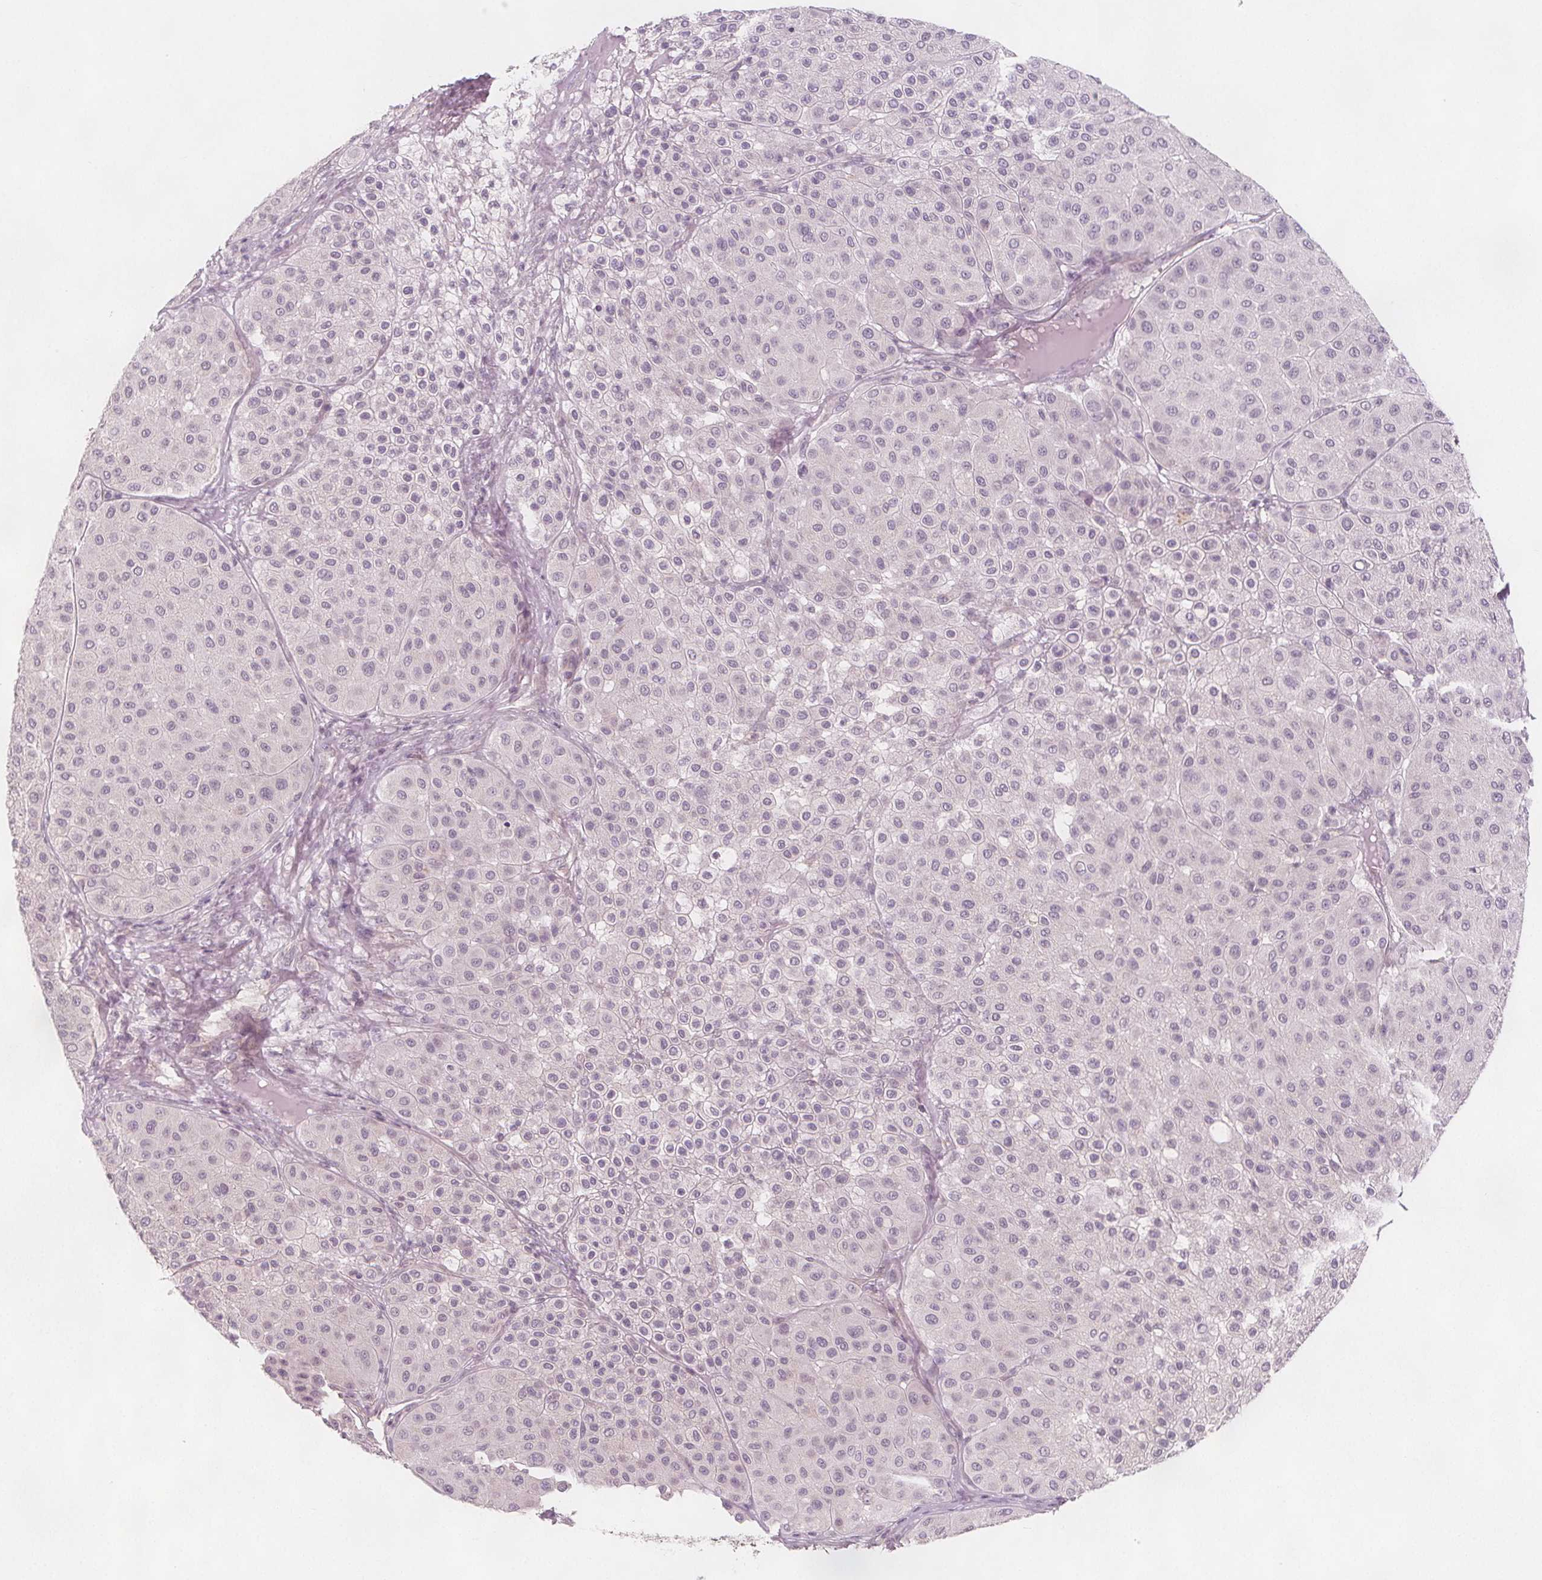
{"staining": {"intensity": "negative", "quantity": "none", "location": "none"}, "tissue": "melanoma", "cell_type": "Tumor cells", "image_type": "cancer", "snomed": [{"axis": "morphology", "description": "Malignant melanoma, Metastatic site"}, {"axis": "topography", "description": "Smooth muscle"}], "caption": "DAB (3,3'-diaminobenzidine) immunohistochemical staining of malignant melanoma (metastatic site) exhibits no significant staining in tumor cells.", "gene": "C1orf167", "patient": {"sex": "male", "age": 41}}